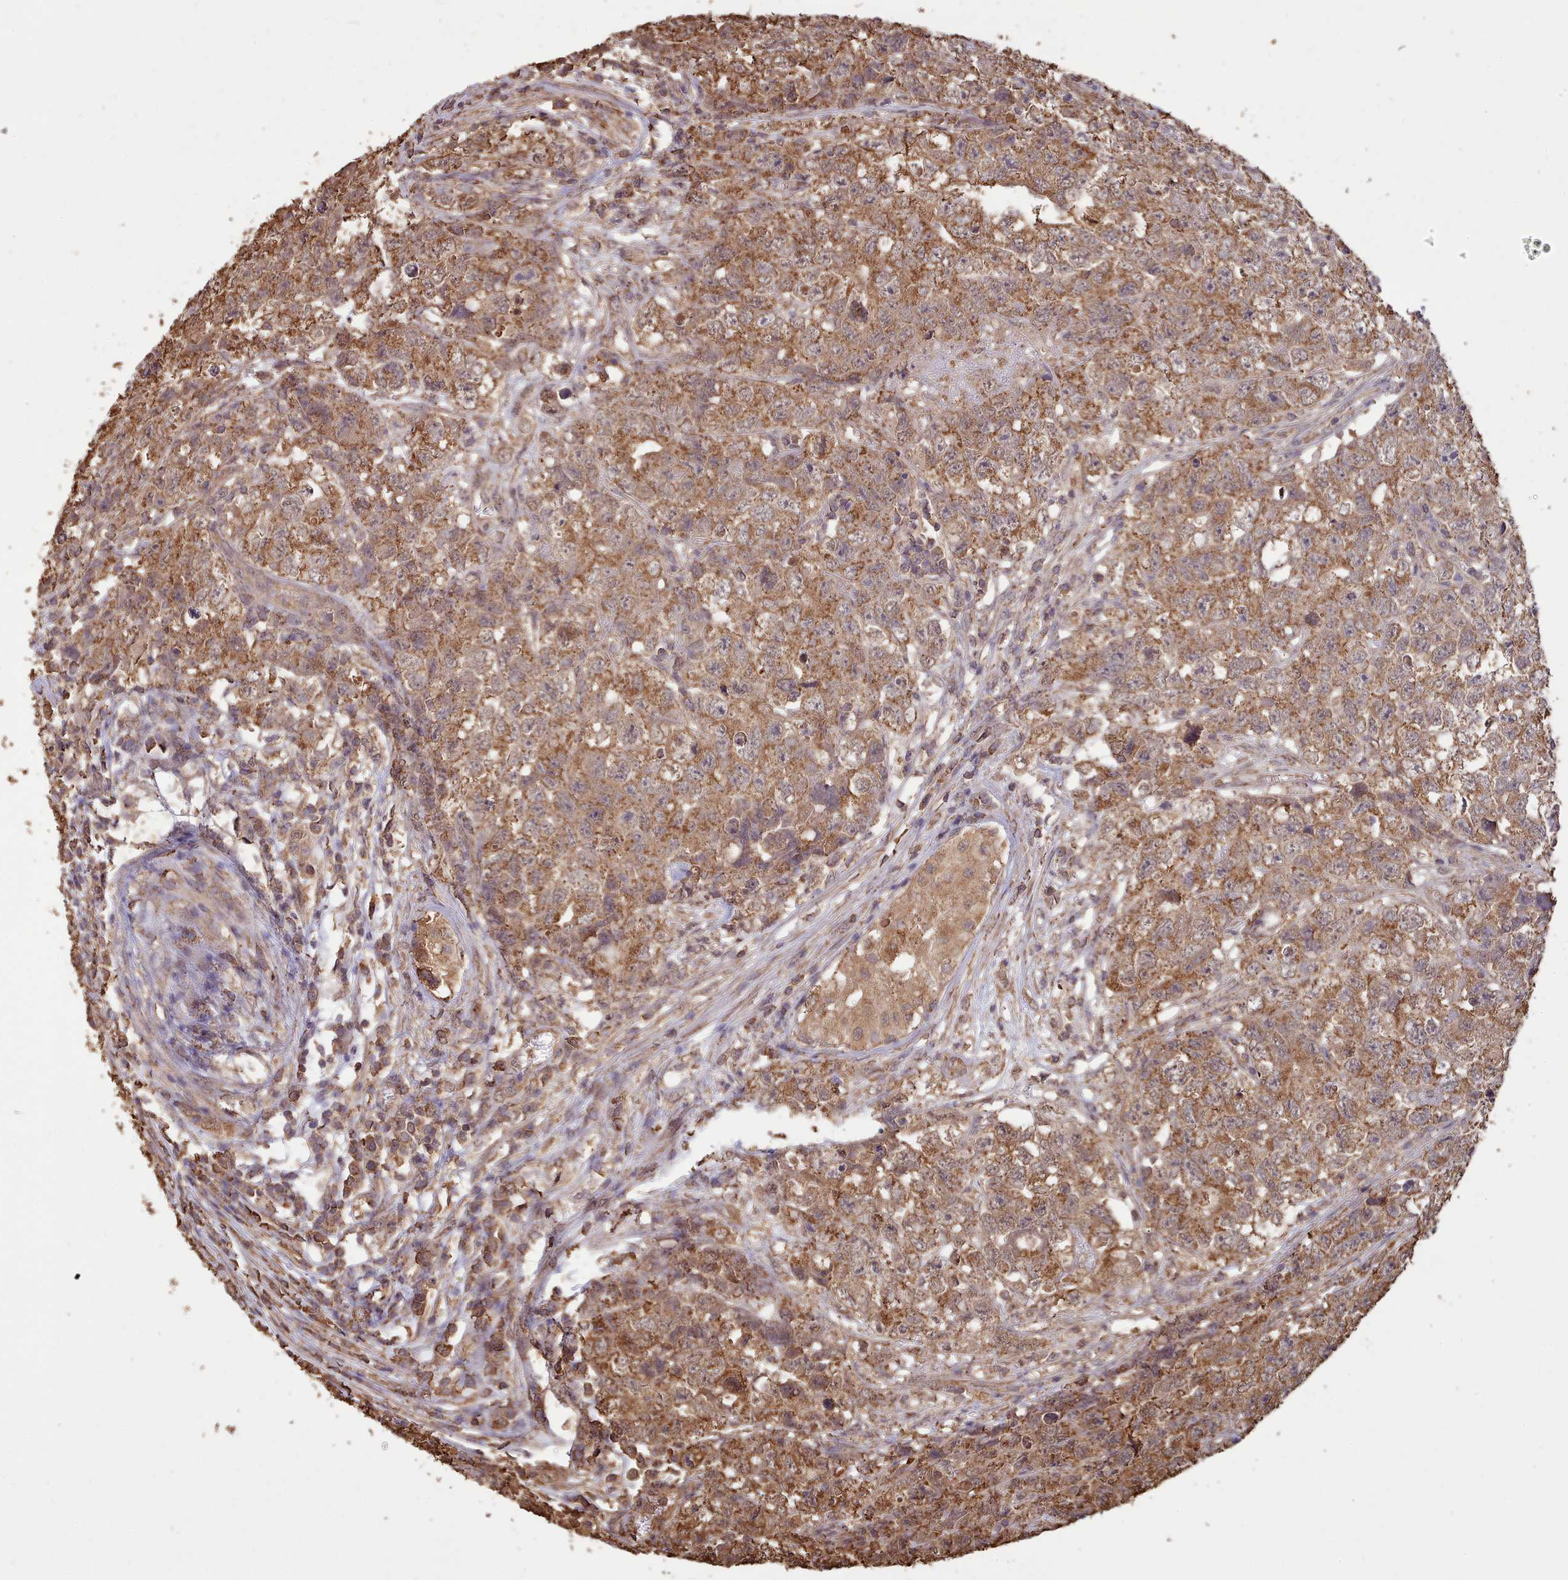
{"staining": {"intensity": "moderate", "quantity": ">75%", "location": "cytoplasmic/membranous"}, "tissue": "testis cancer", "cell_type": "Tumor cells", "image_type": "cancer", "snomed": [{"axis": "morphology", "description": "Carcinoma, Embryonal, NOS"}, {"axis": "topography", "description": "Testis"}], "caption": "IHC image of human testis cancer (embryonal carcinoma) stained for a protein (brown), which demonstrates medium levels of moderate cytoplasmic/membranous expression in approximately >75% of tumor cells.", "gene": "METRN", "patient": {"sex": "male", "age": 22}}